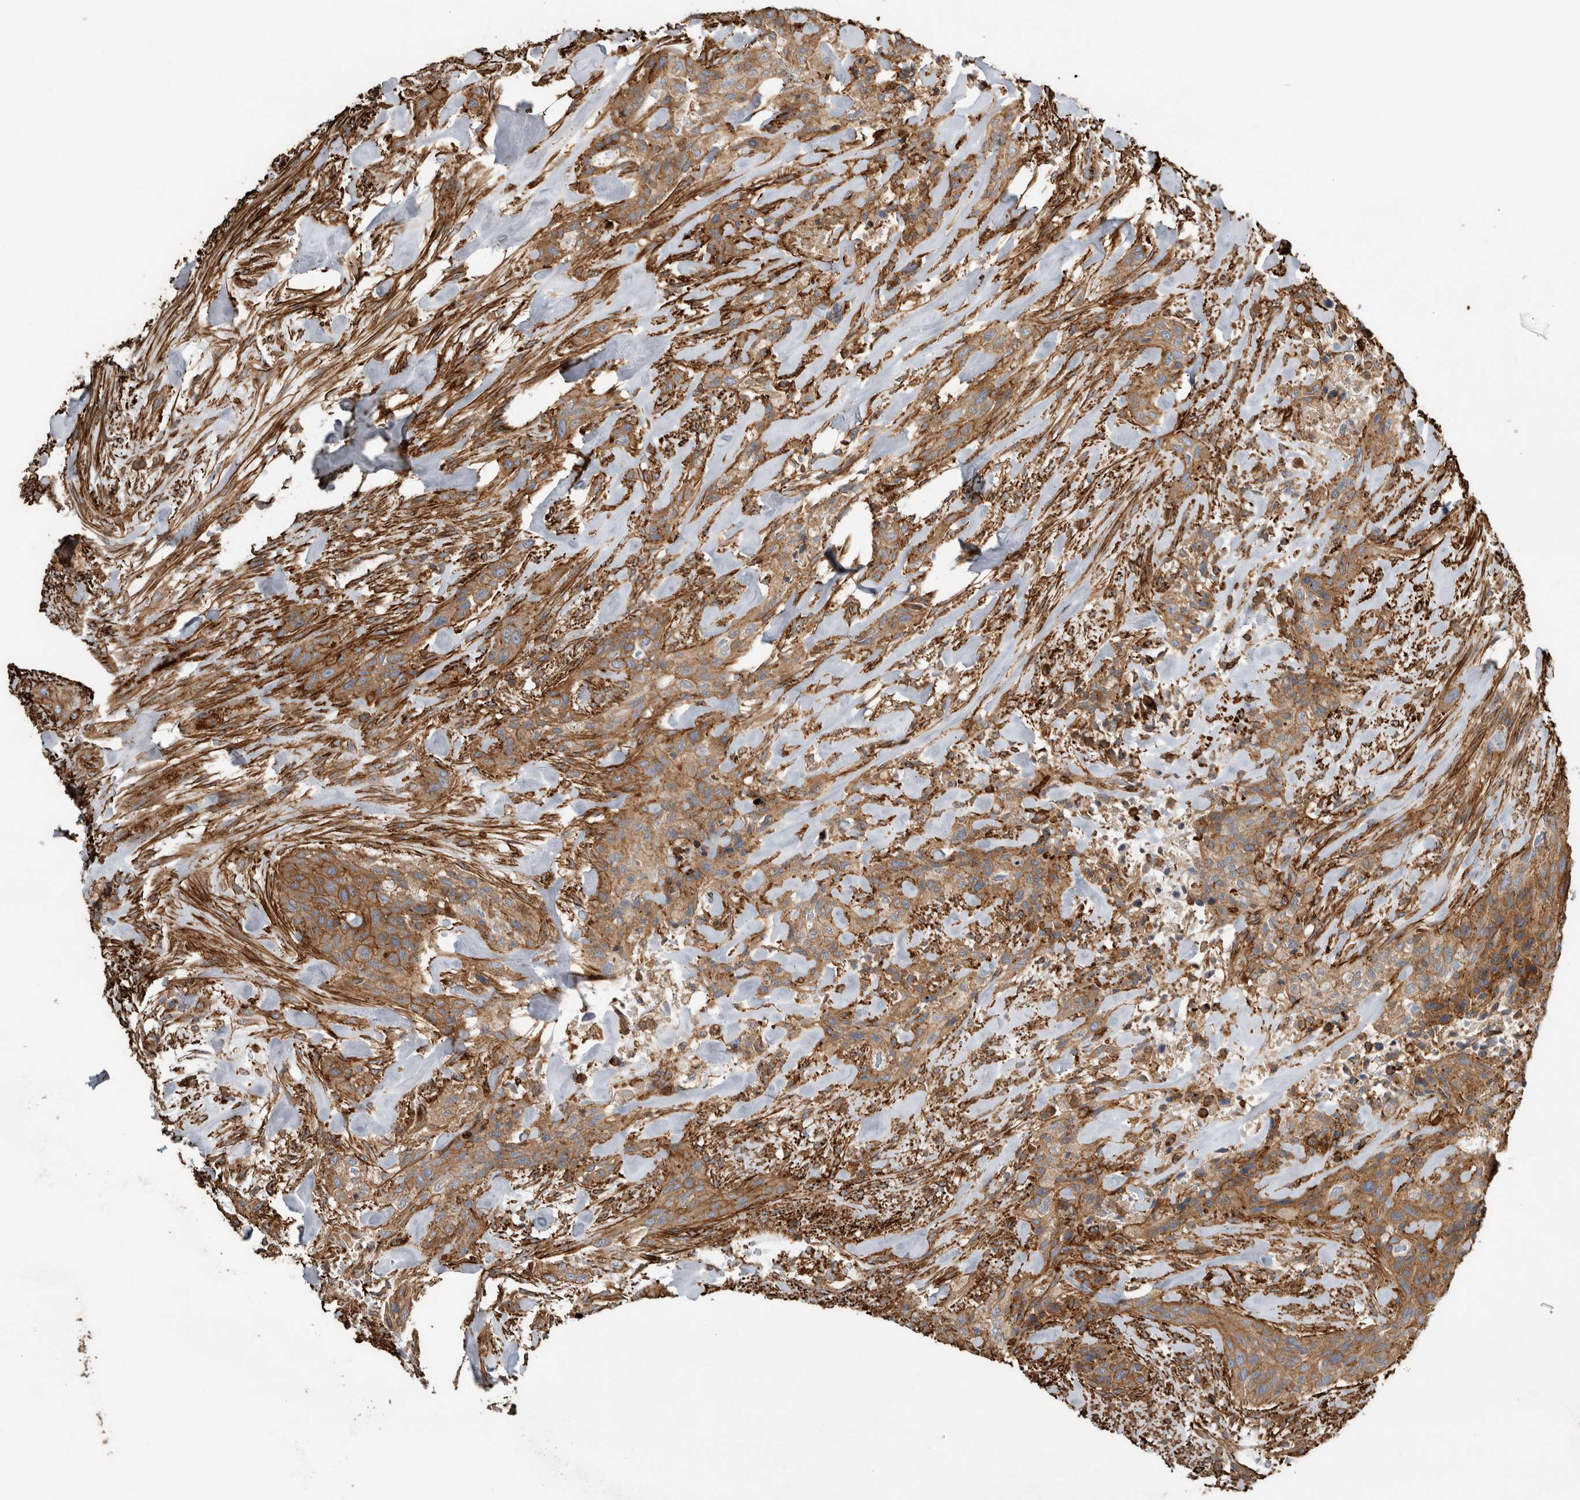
{"staining": {"intensity": "moderate", "quantity": ">75%", "location": "cytoplasmic/membranous"}, "tissue": "urothelial cancer", "cell_type": "Tumor cells", "image_type": "cancer", "snomed": [{"axis": "morphology", "description": "Urothelial carcinoma, High grade"}, {"axis": "topography", "description": "Urinary bladder"}], "caption": "A brown stain labels moderate cytoplasmic/membranous expression of a protein in high-grade urothelial carcinoma tumor cells.", "gene": "GPER1", "patient": {"sex": "male", "age": 35}}